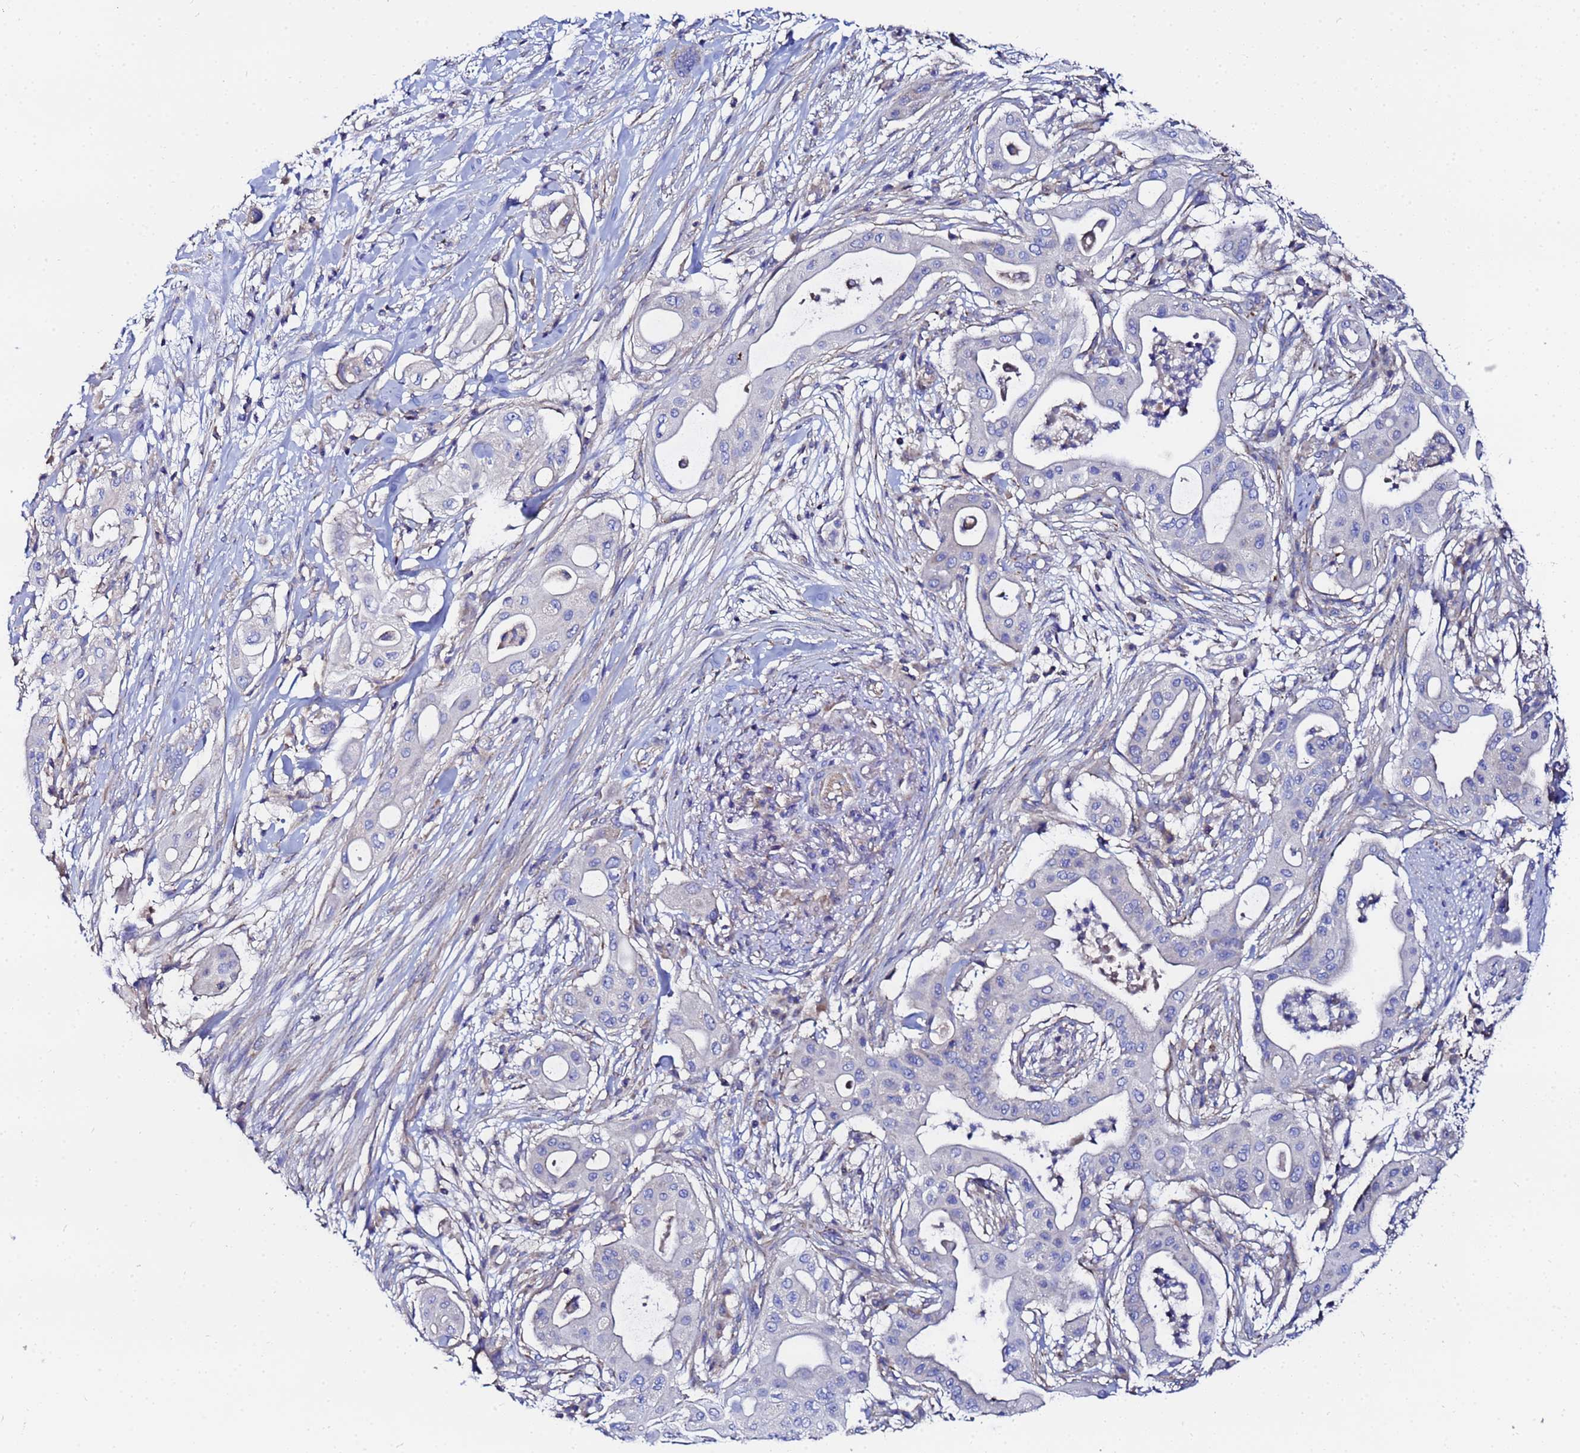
{"staining": {"intensity": "negative", "quantity": "none", "location": "none"}, "tissue": "pancreatic cancer", "cell_type": "Tumor cells", "image_type": "cancer", "snomed": [{"axis": "morphology", "description": "Adenocarcinoma, NOS"}, {"axis": "topography", "description": "Pancreas"}], "caption": "Immunohistochemical staining of pancreatic adenocarcinoma displays no significant expression in tumor cells.", "gene": "FAHD2A", "patient": {"sex": "male", "age": 68}}